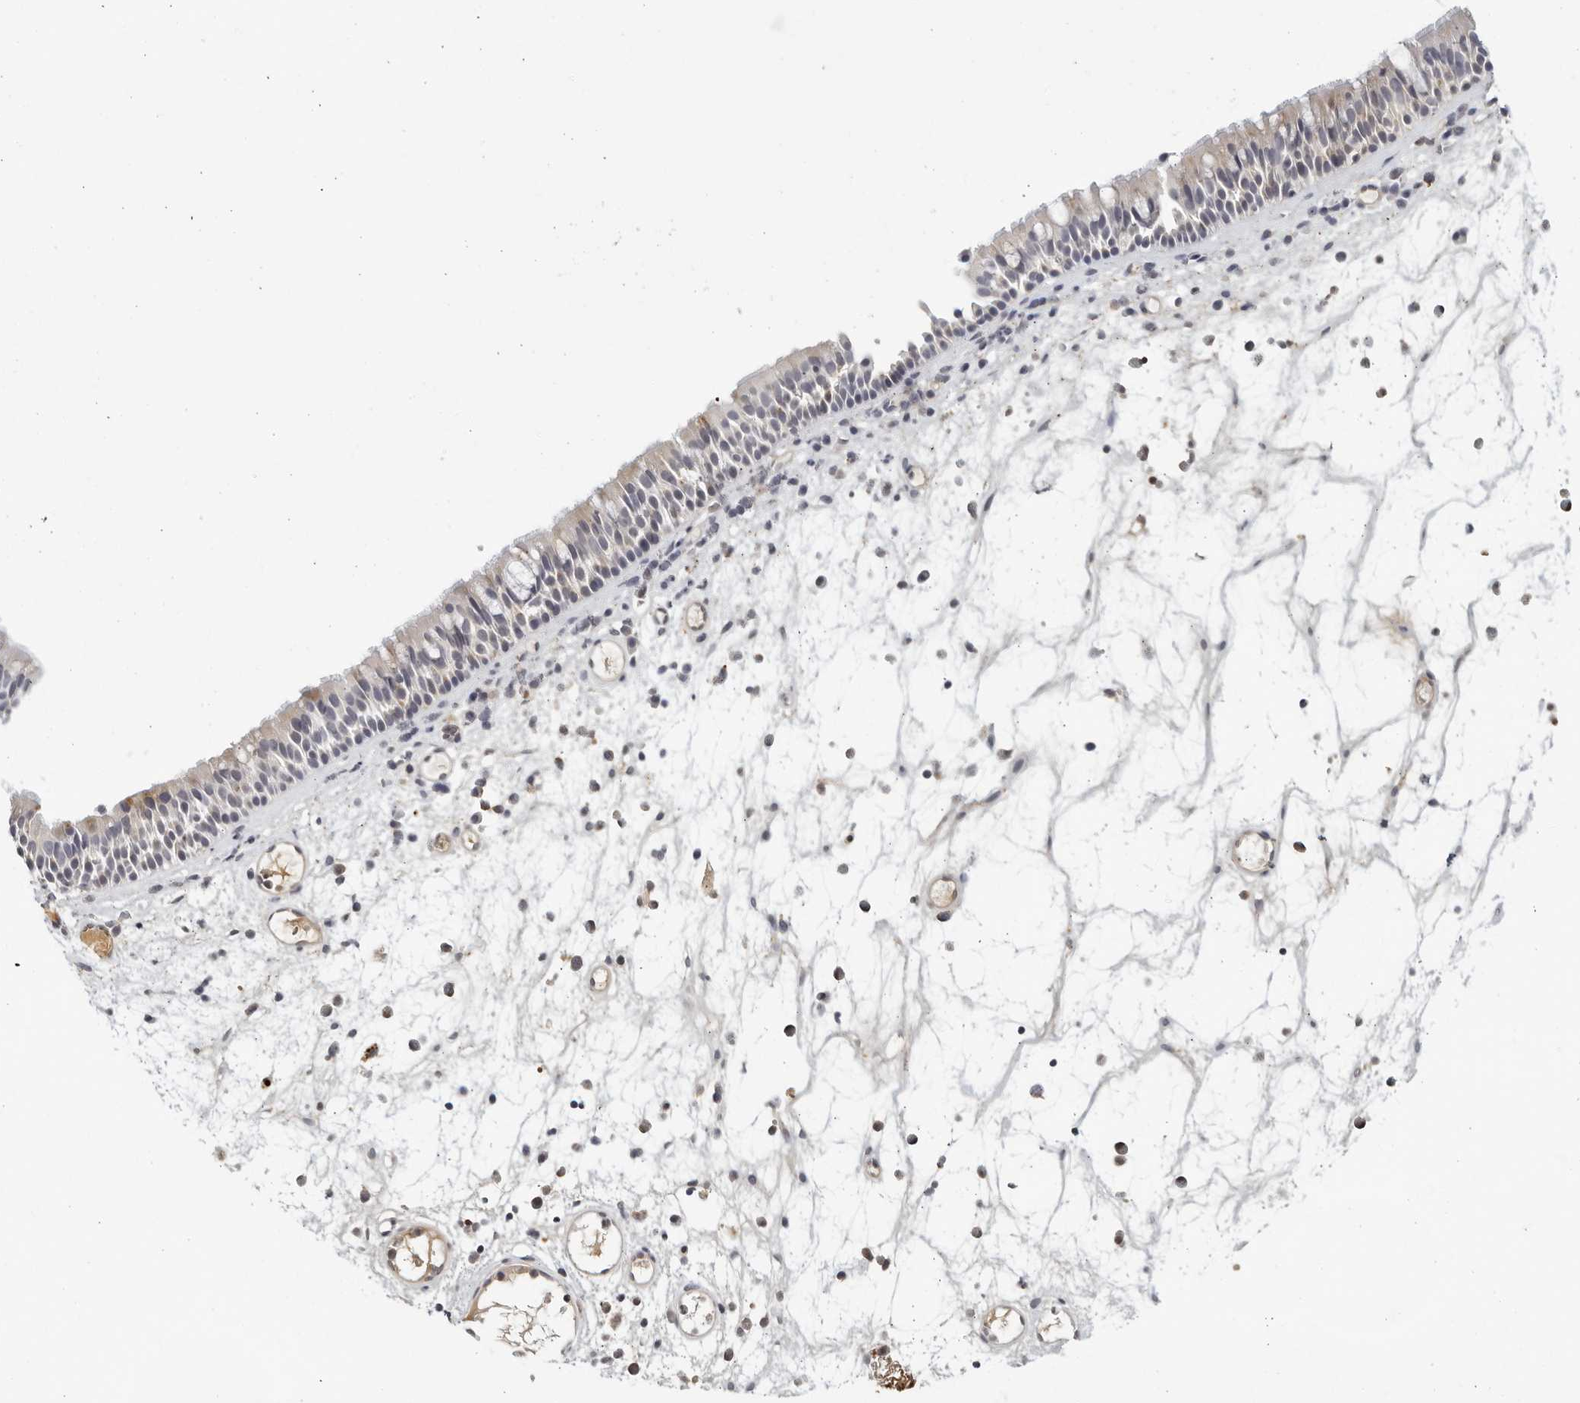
{"staining": {"intensity": "moderate", "quantity": "<25%", "location": "cytoplasmic/membranous"}, "tissue": "nasopharynx", "cell_type": "Respiratory epithelial cells", "image_type": "normal", "snomed": [{"axis": "morphology", "description": "Normal tissue, NOS"}, {"axis": "morphology", "description": "Inflammation, NOS"}, {"axis": "morphology", "description": "Malignant melanoma, Metastatic site"}, {"axis": "topography", "description": "Nasopharynx"}], "caption": "Immunohistochemical staining of benign human nasopharynx reveals low levels of moderate cytoplasmic/membranous expression in about <25% of respiratory epithelial cells. (DAB IHC, brown staining for protein, blue staining for nuclei).", "gene": "STRADB", "patient": {"sex": "male", "age": 70}}